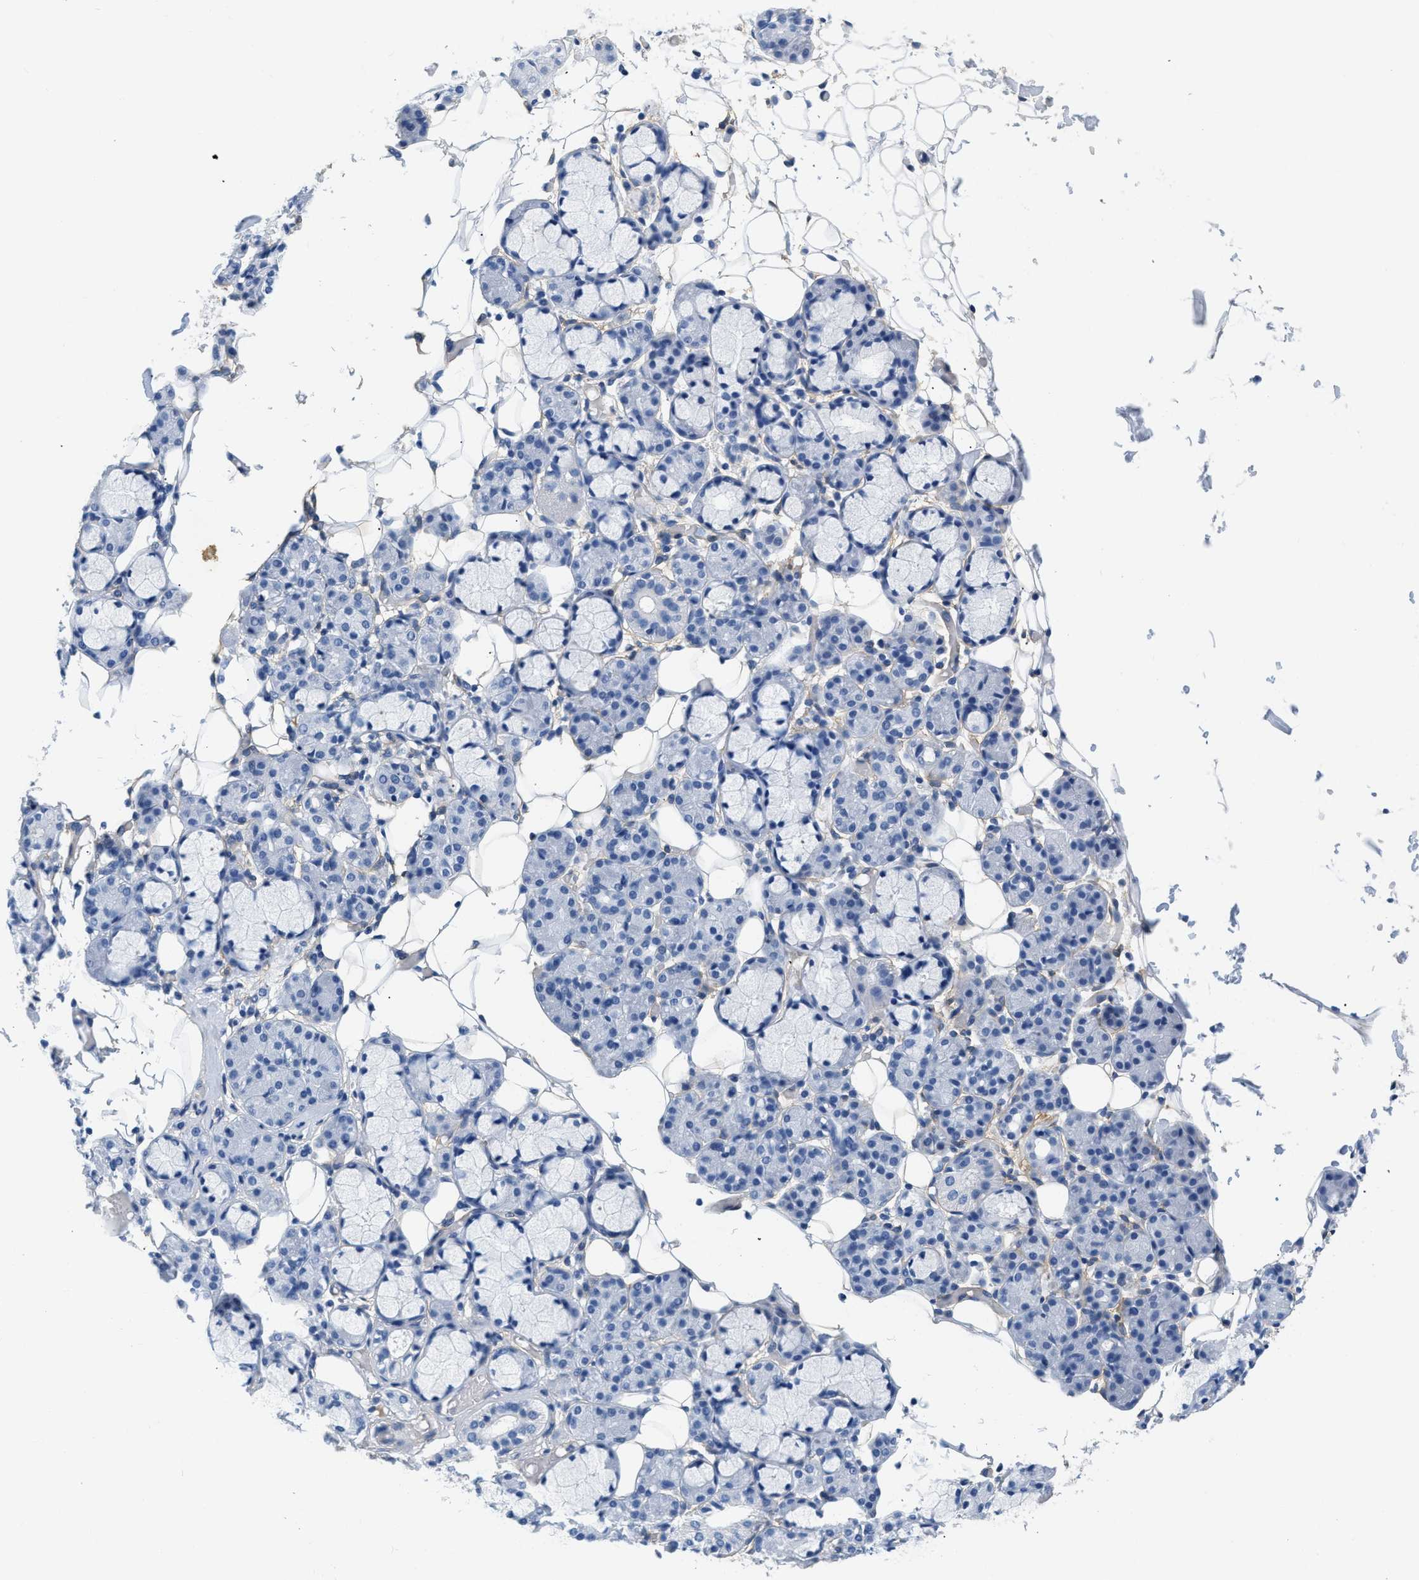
{"staining": {"intensity": "negative", "quantity": "none", "location": "none"}, "tissue": "salivary gland", "cell_type": "Glandular cells", "image_type": "normal", "snomed": [{"axis": "morphology", "description": "Normal tissue, NOS"}, {"axis": "topography", "description": "Salivary gland"}], "caption": "Immunohistochemistry histopathology image of unremarkable salivary gland: salivary gland stained with DAB exhibits no significant protein staining in glandular cells. (Stains: DAB immunohistochemistry with hematoxylin counter stain, Microscopy: brightfield microscopy at high magnification).", "gene": "PDGFRB", "patient": {"sex": "male", "age": 63}}